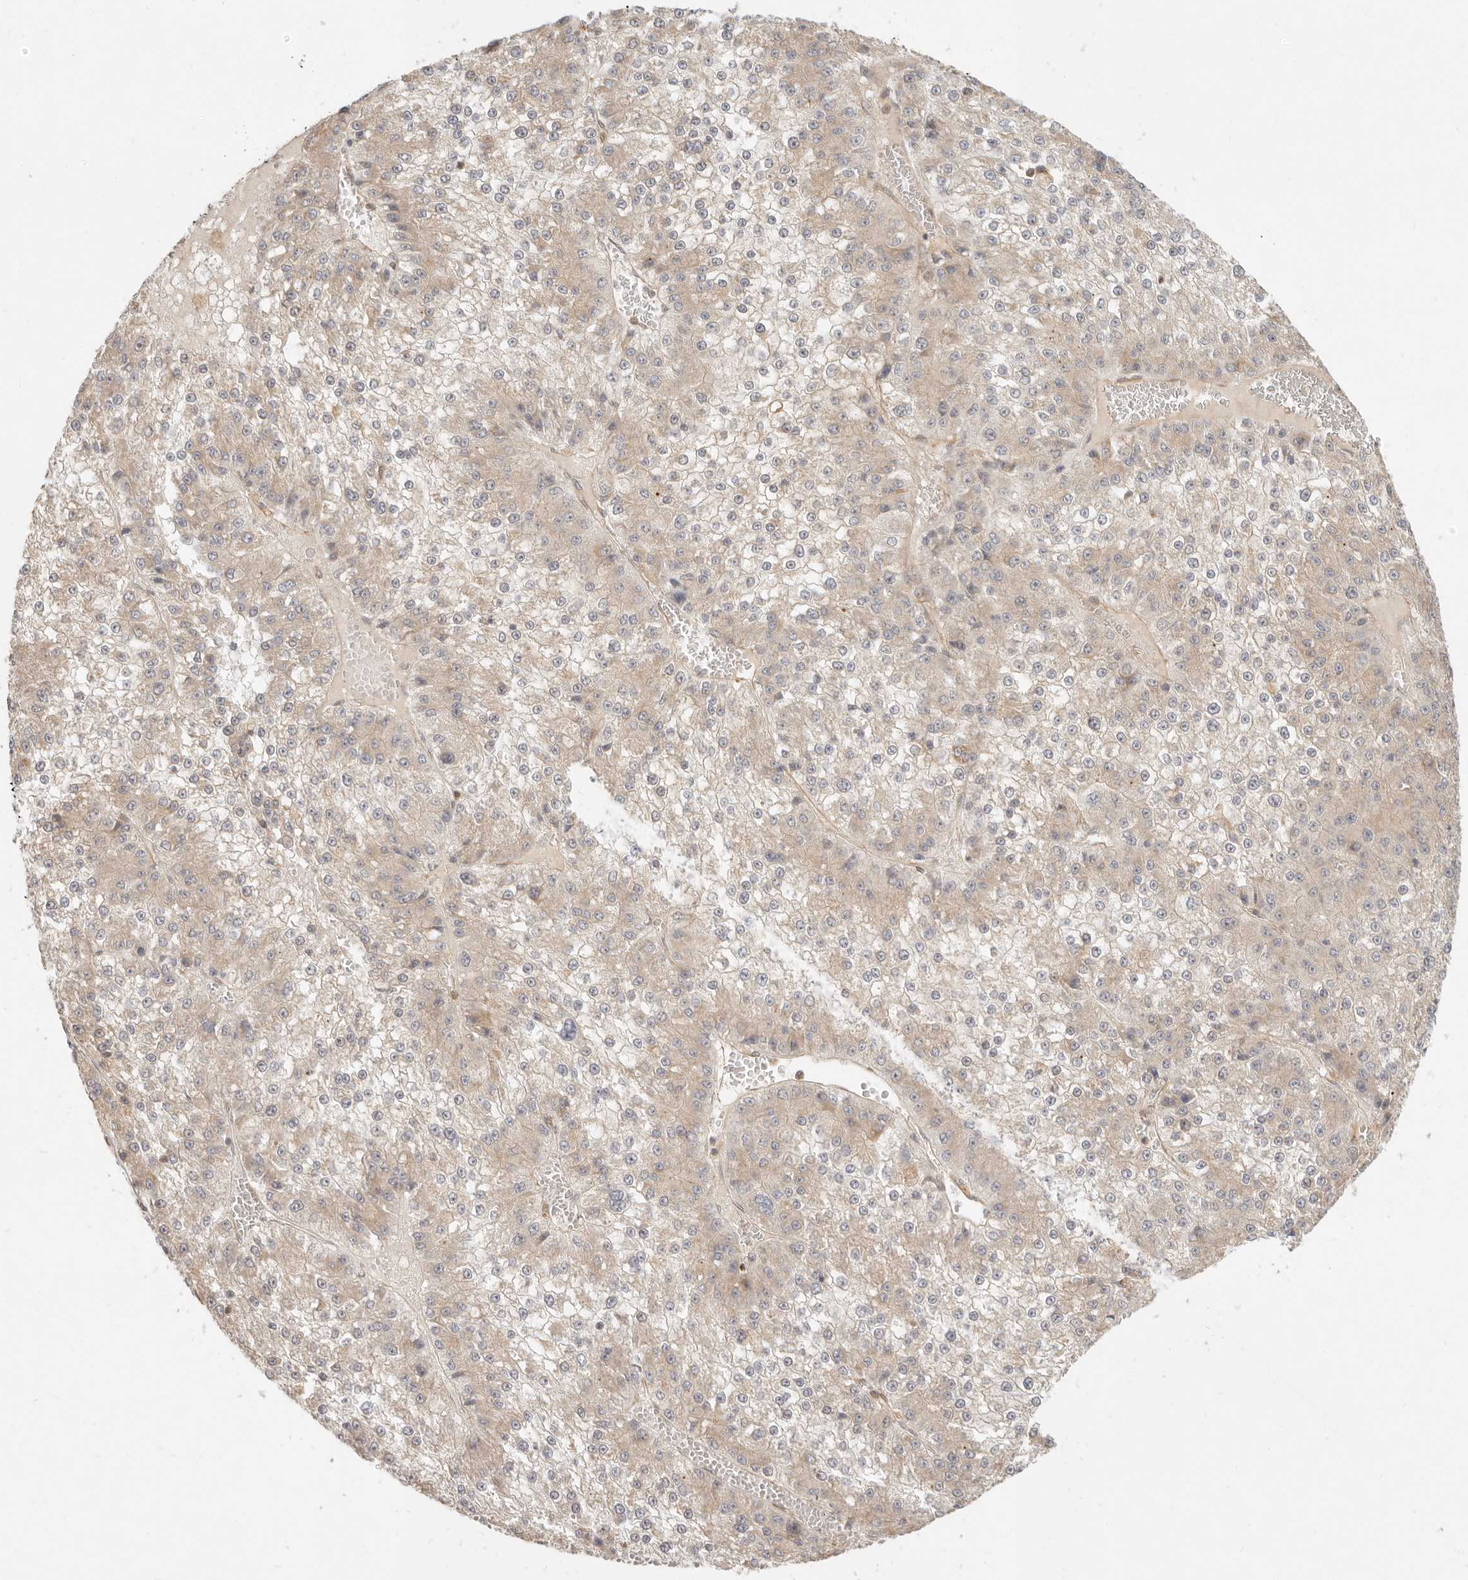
{"staining": {"intensity": "weak", "quantity": "25%-75%", "location": "cytoplasmic/membranous"}, "tissue": "liver cancer", "cell_type": "Tumor cells", "image_type": "cancer", "snomed": [{"axis": "morphology", "description": "Carcinoma, Hepatocellular, NOS"}, {"axis": "topography", "description": "Liver"}], "caption": "Immunohistochemical staining of human hepatocellular carcinoma (liver) reveals low levels of weak cytoplasmic/membranous expression in about 25%-75% of tumor cells.", "gene": "UFSP1", "patient": {"sex": "female", "age": 73}}